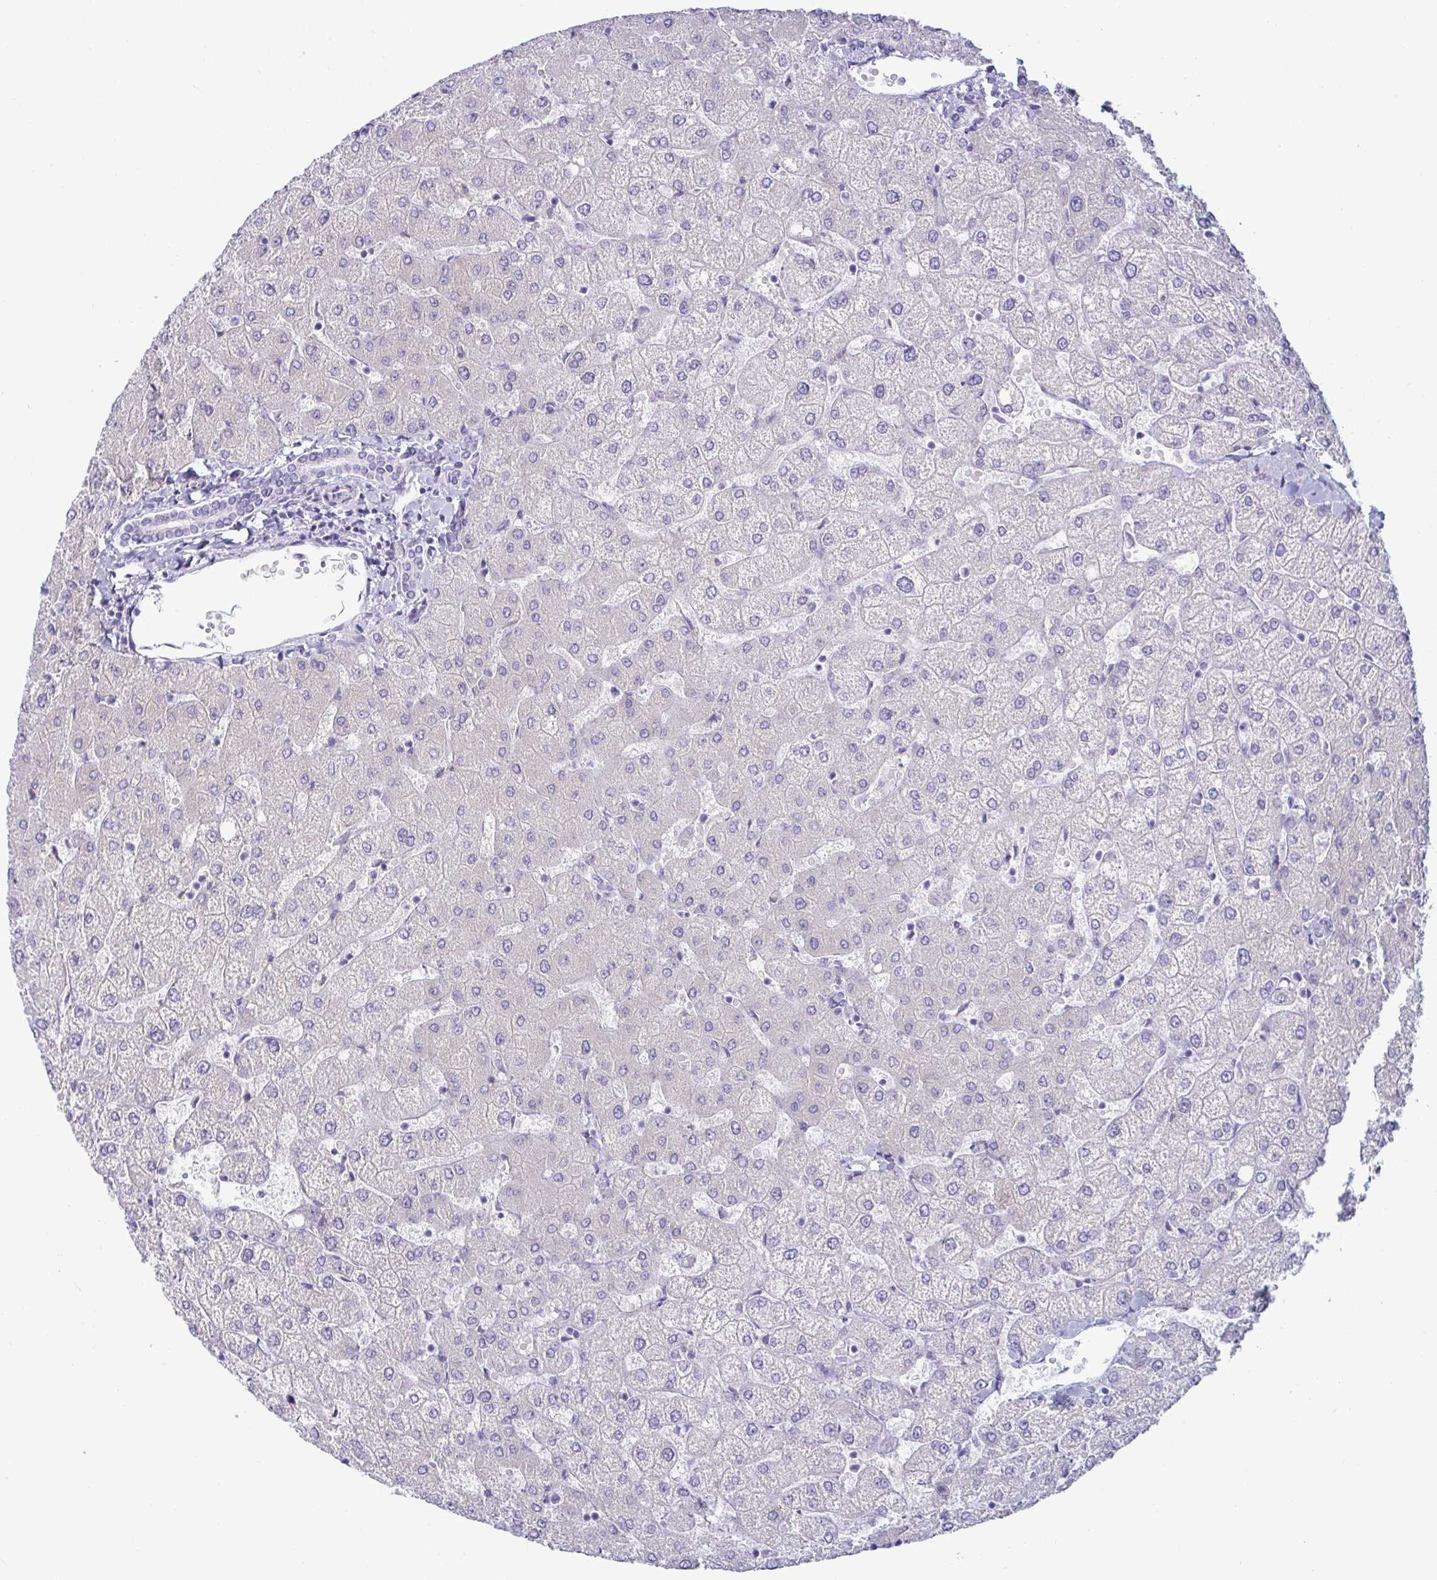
{"staining": {"intensity": "negative", "quantity": "none", "location": "none"}, "tissue": "liver", "cell_type": "Cholangiocytes", "image_type": "normal", "snomed": [{"axis": "morphology", "description": "Normal tissue, NOS"}, {"axis": "topography", "description": "Liver"}], "caption": "IHC photomicrograph of normal liver: human liver stained with DAB demonstrates no significant protein expression in cholangiocytes.", "gene": "TFPI2", "patient": {"sex": "female", "age": 54}}